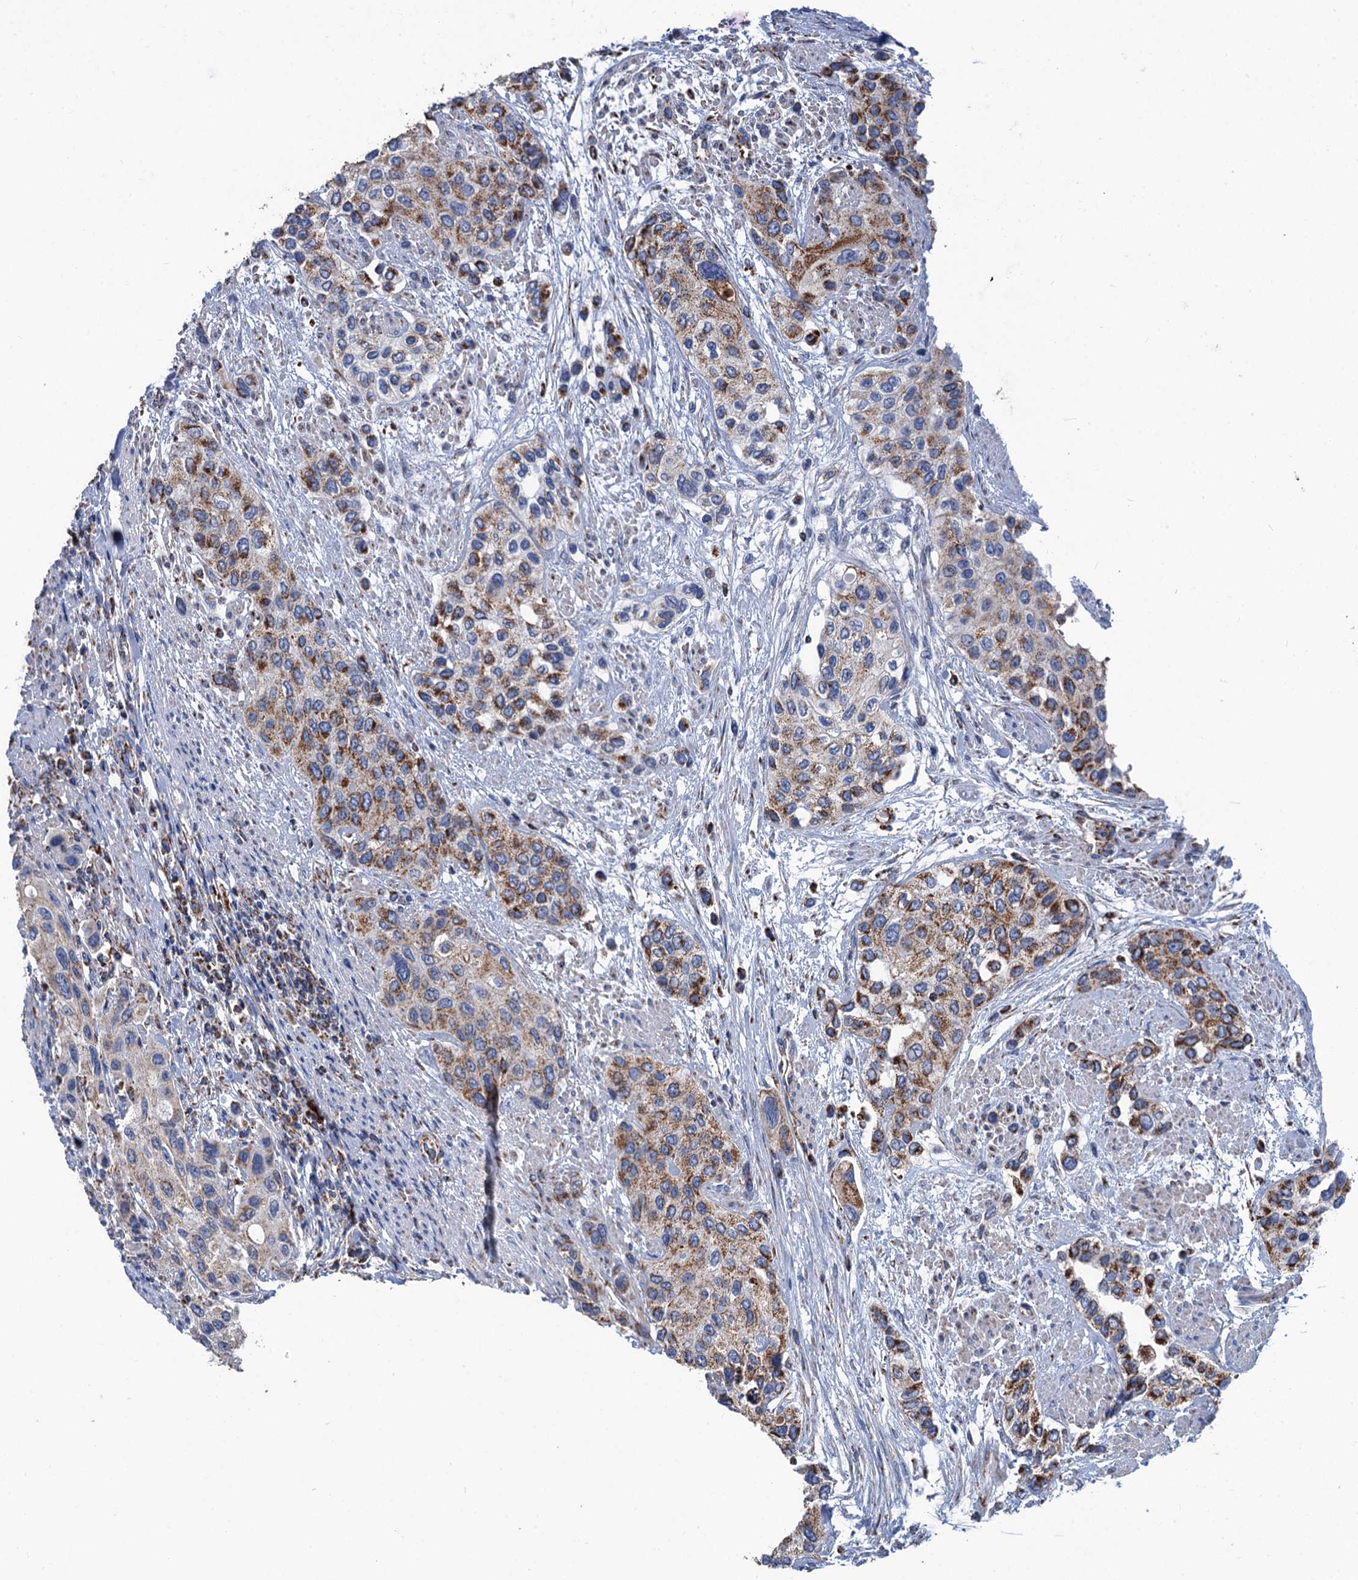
{"staining": {"intensity": "moderate", "quantity": "25%-75%", "location": "cytoplasmic/membranous"}, "tissue": "urothelial cancer", "cell_type": "Tumor cells", "image_type": "cancer", "snomed": [{"axis": "morphology", "description": "Normal tissue, NOS"}, {"axis": "morphology", "description": "Urothelial carcinoma, High grade"}, {"axis": "topography", "description": "Vascular tissue"}, {"axis": "topography", "description": "Urinary bladder"}], "caption": "Tumor cells display medium levels of moderate cytoplasmic/membranous positivity in about 25%-75% of cells in human urothelial cancer. (DAB IHC, brown staining for protein, blue staining for nuclei).", "gene": "IVD", "patient": {"sex": "female", "age": 56}}